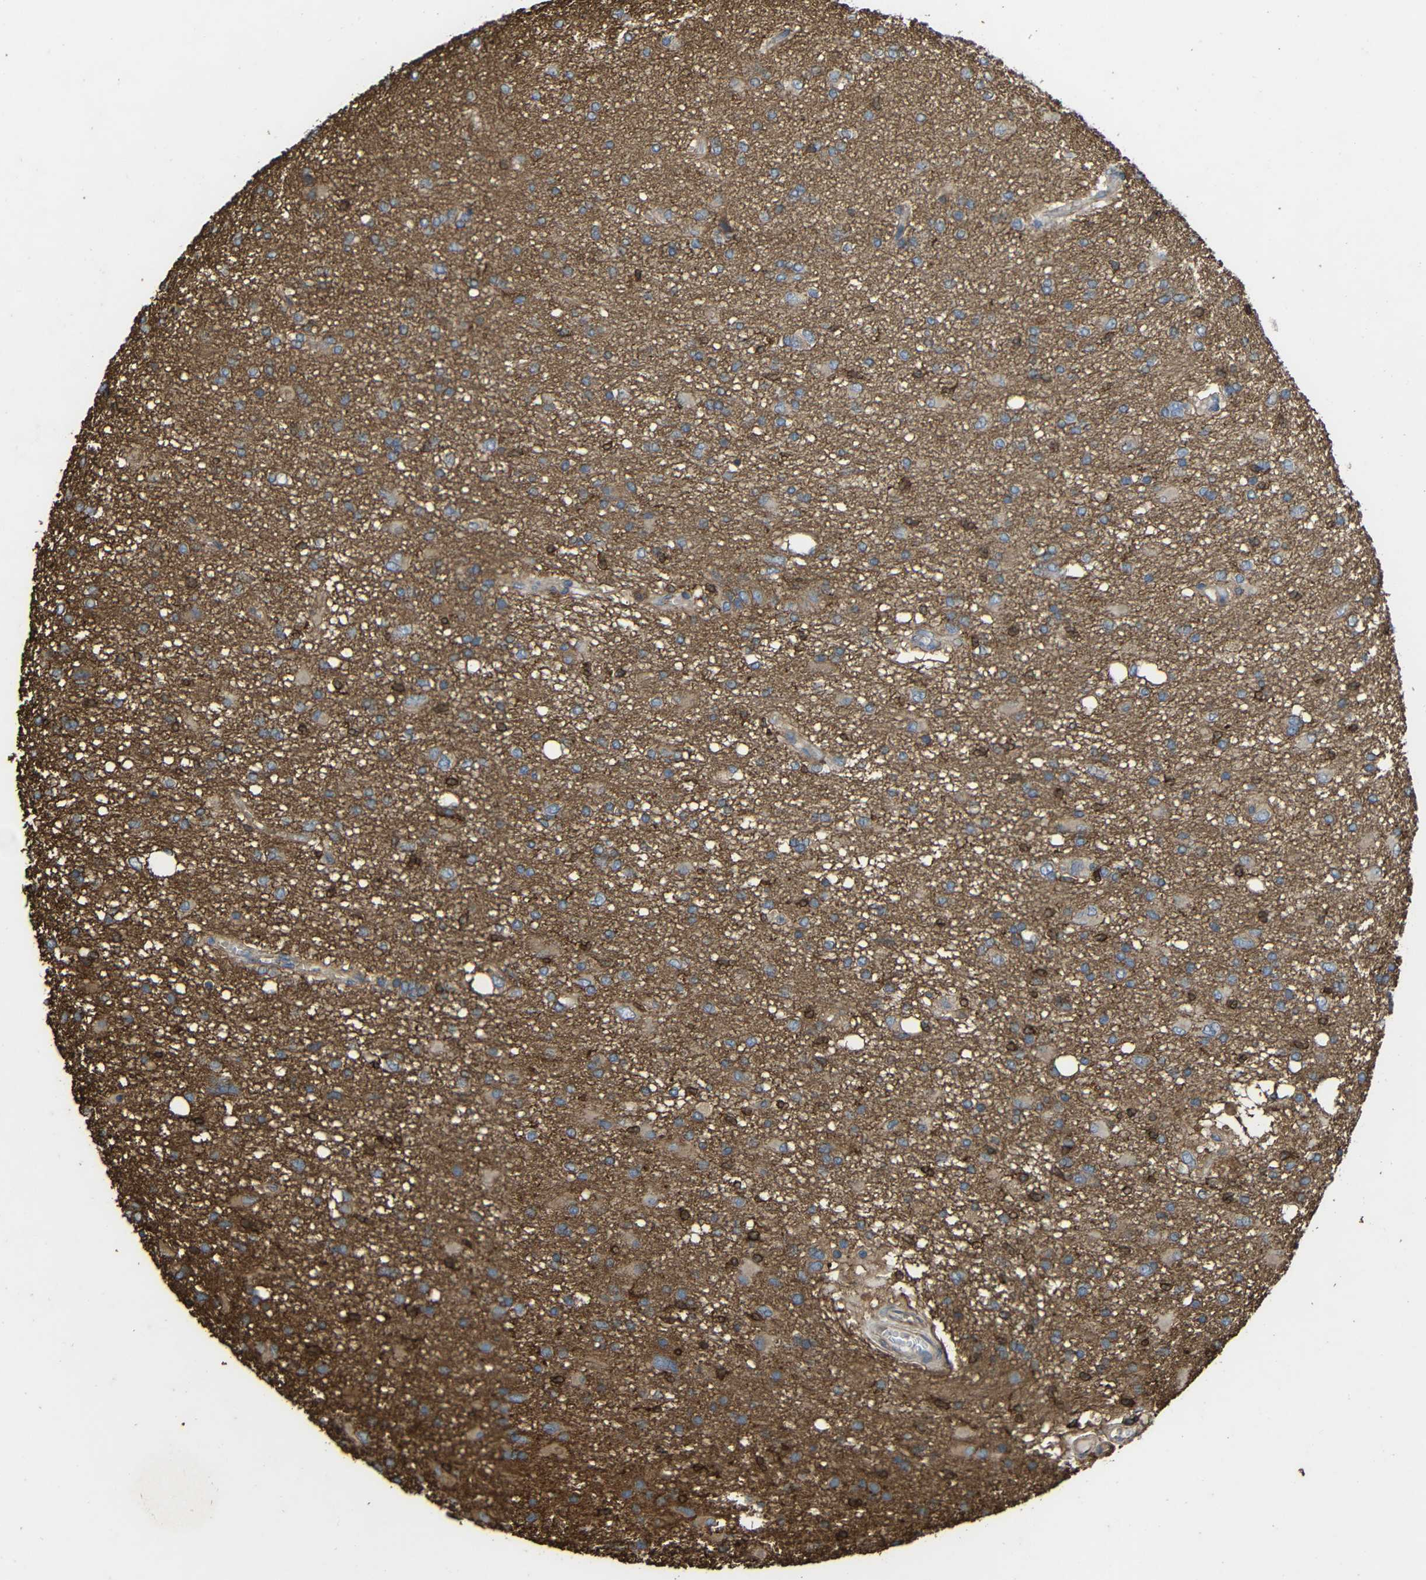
{"staining": {"intensity": "moderate", "quantity": "<25%", "location": "cytoplasmic/membranous"}, "tissue": "glioma", "cell_type": "Tumor cells", "image_type": "cancer", "snomed": [{"axis": "morphology", "description": "Glioma, malignant, High grade"}, {"axis": "topography", "description": "Brain"}], "caption": "Immunohistochemical staining of human glioma demonstrates low levels of moderate cytoplasmic/membranous expression in approximately <25% of tumor cells.", "gene": "TREM2", "patient": {"sex": "female", "age": 59}}